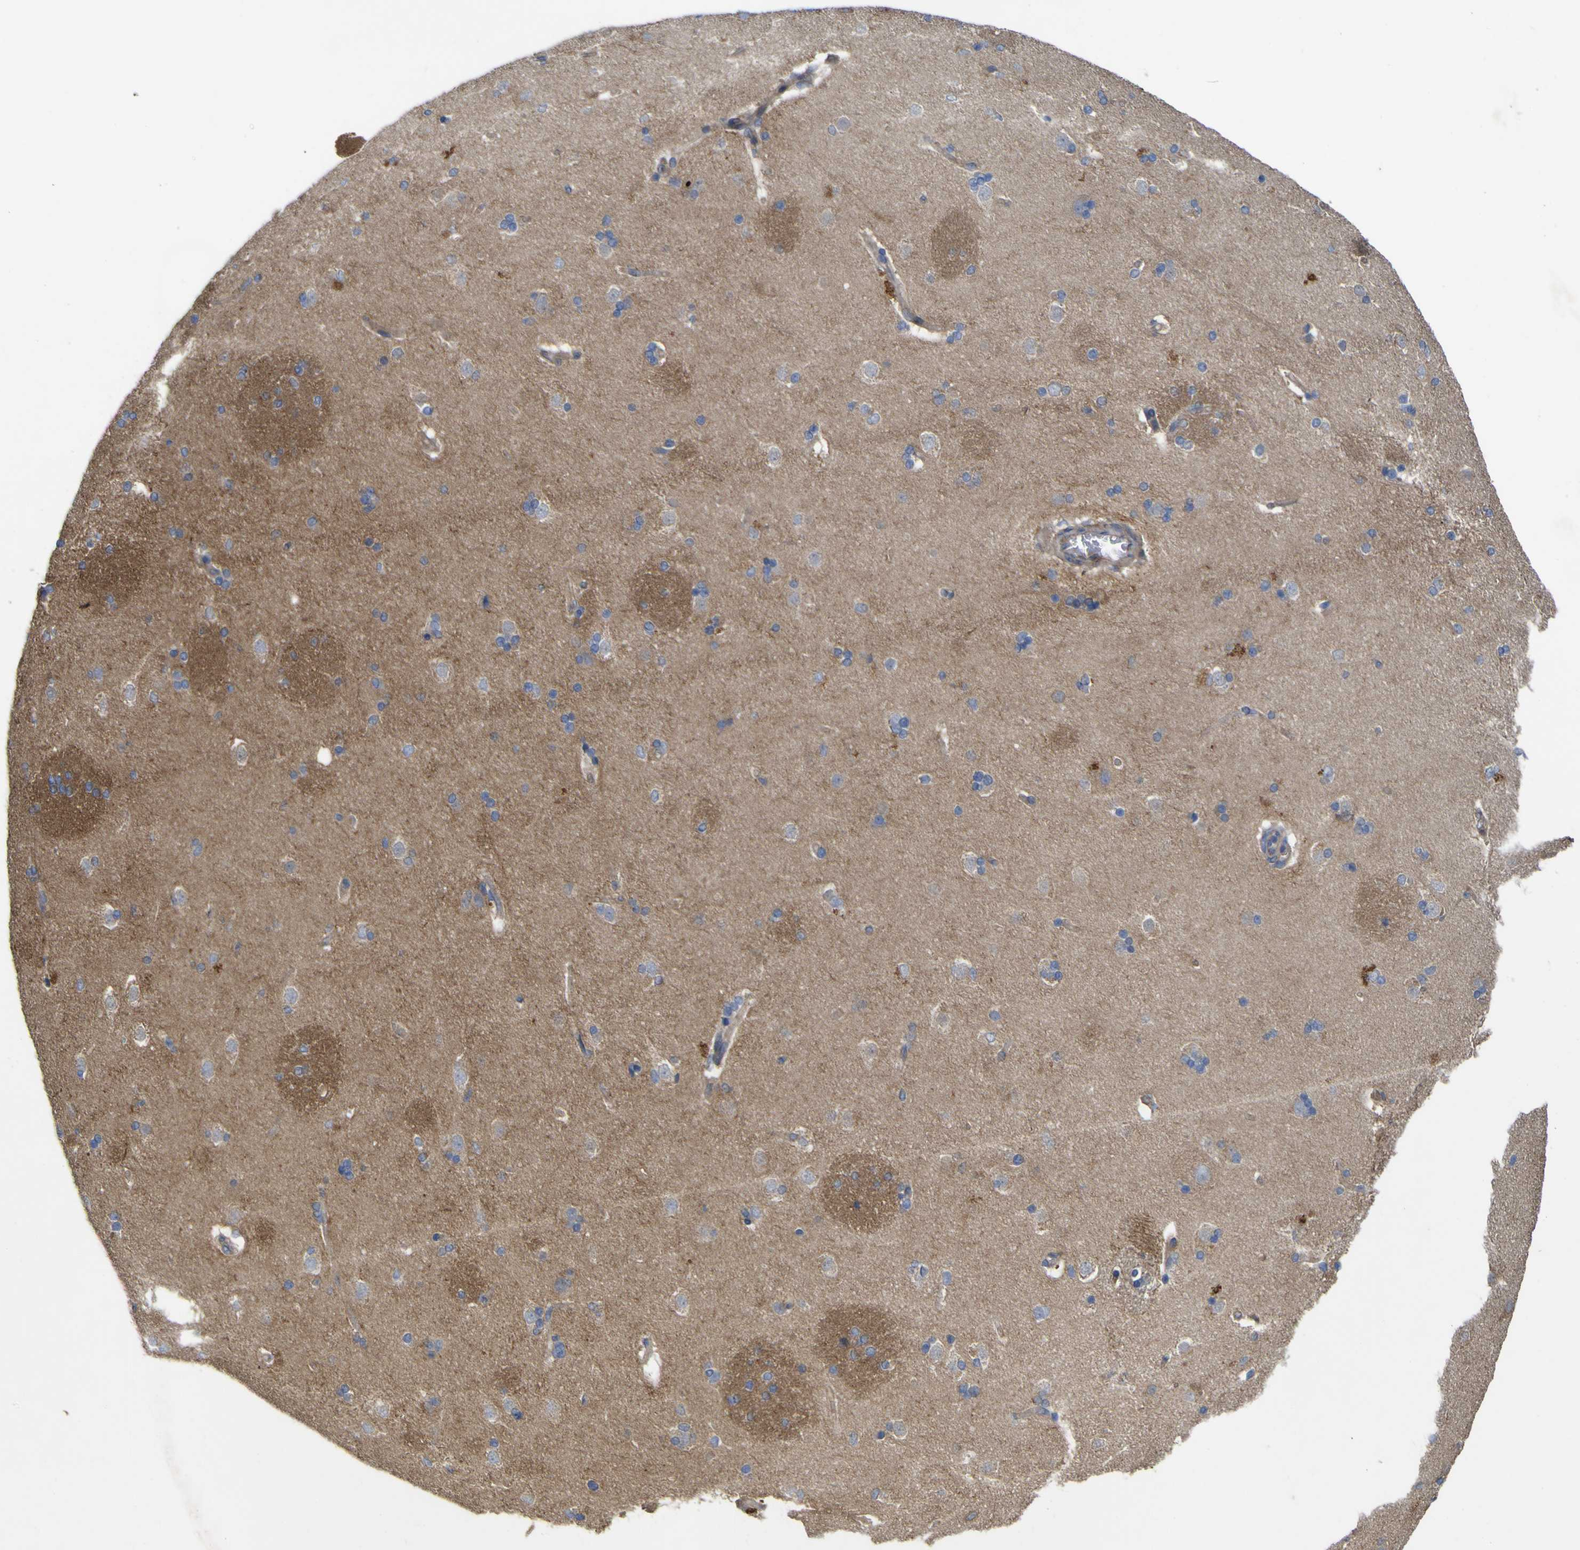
{"staining": {"intensity": "negative", "quantity": "none", "location": "none"}, "tissue": "caudate", "cell_type": "Glial cells", "image_type": "normal", "snomed": [{"axis": "morphology", "description": "Normal tissue, NOS"}, {"axis": "topography", "description": "Lateral ventricle wall"}], "caption": "Immunohistochemical staining of unremarkable caudate shows no significant positivity in glial cells.", "gene": "TNFSF15", "patient": {"sex": "female", "age": 19}}